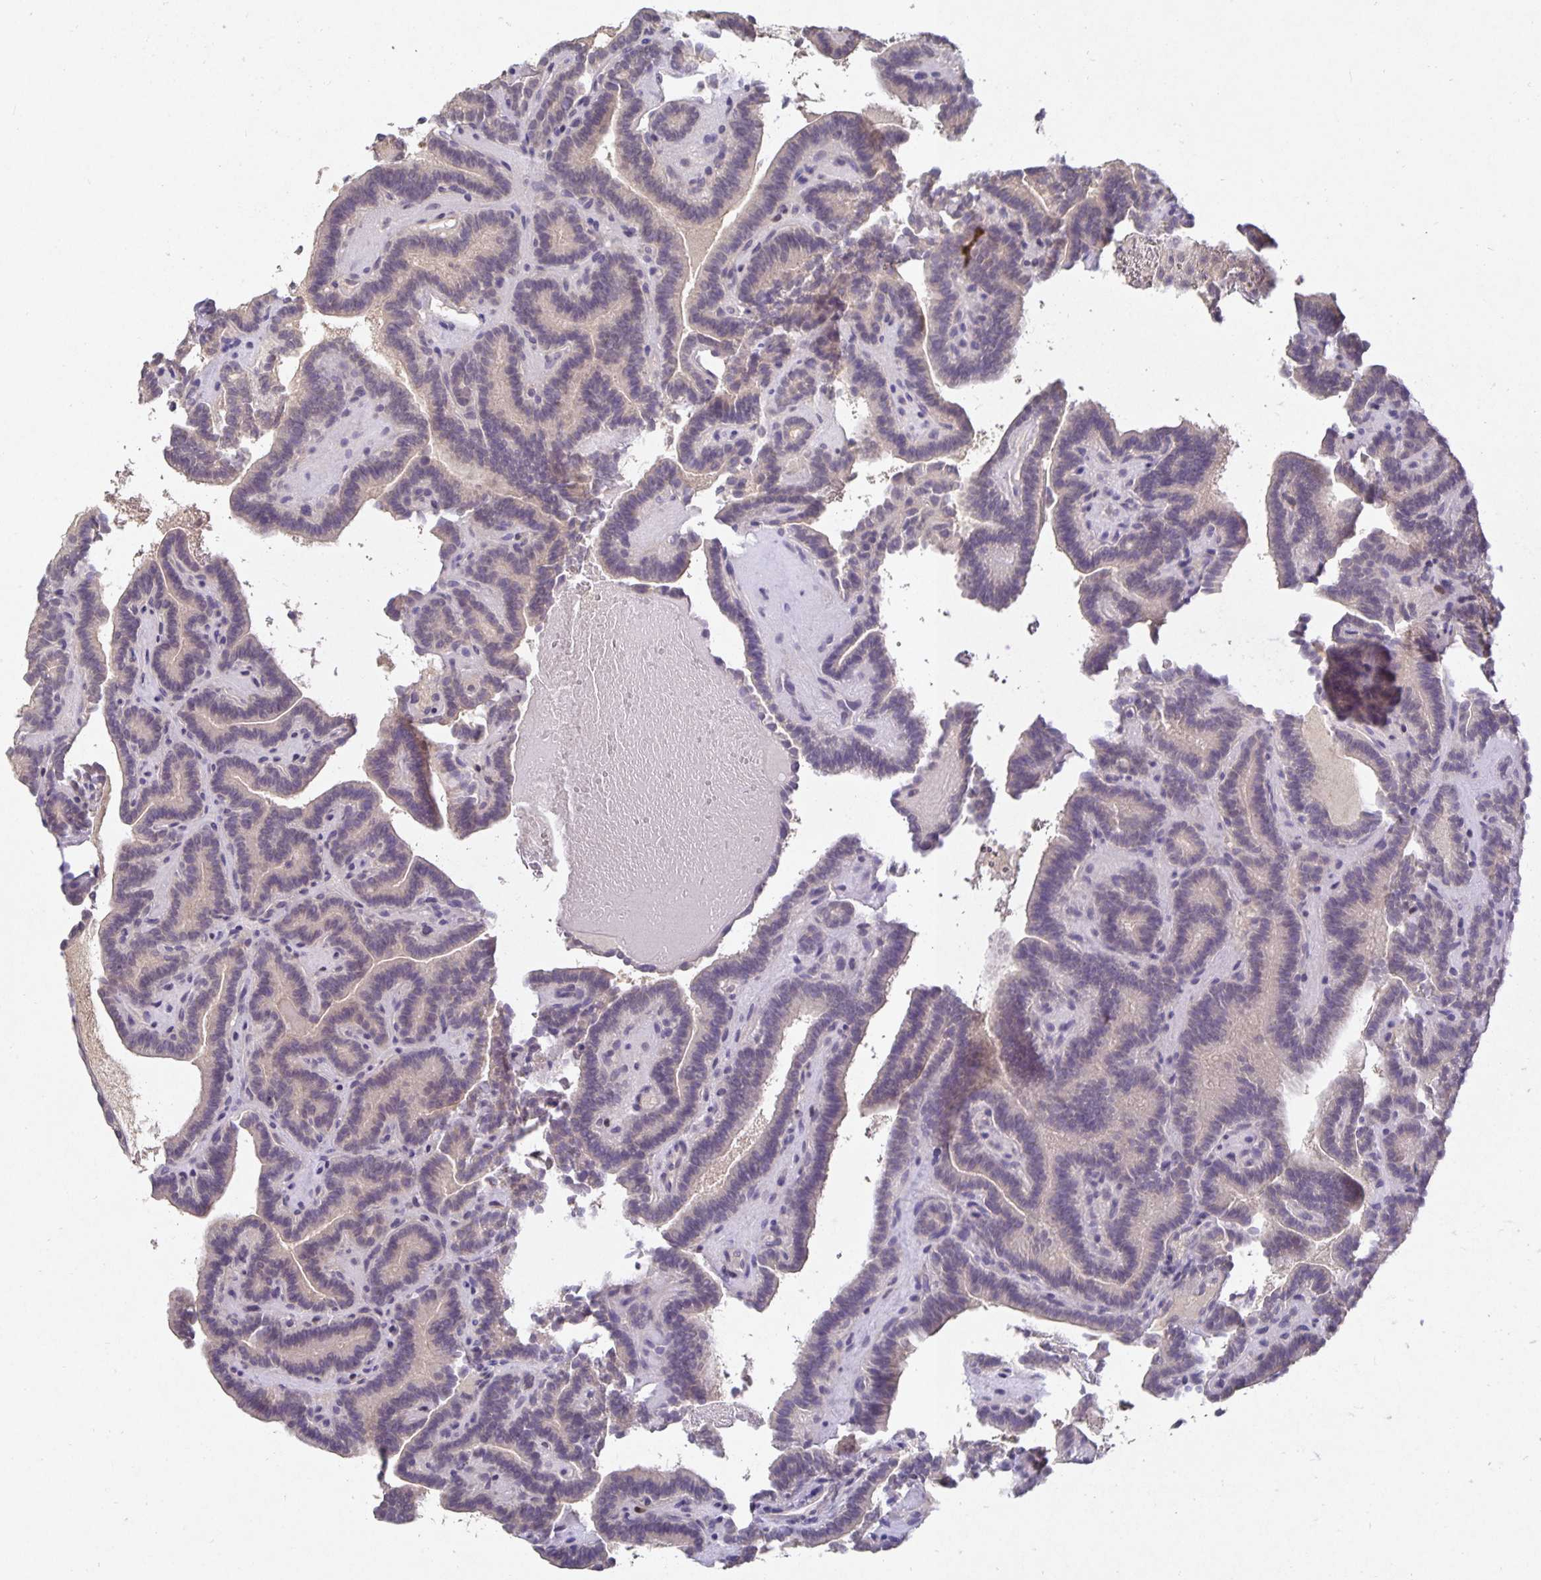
{"staining": {"intensity": "weak", "quantity": "25%-75%", "location": "cytoplasmic/membranous,nuclear"}, "tissue": "thyroid cancer", "cell_type": "Tumor cells", "image_type": "cancer", "snomed": [{"axis": "morphology", "description": "Papillary adenocarcinoma, NOS"}, {"axis": "topography", "description": "Thyroid gland"}], "caption": "This image reveals IHC staining of human thyroid papillary adenocarcinoma, with low weak cytoplasmic/membranous and nuclear staining in about 25%-75% of tumor cells.", "gene": "HEPN1", "patient": {"sex": "female", "age": 21}}